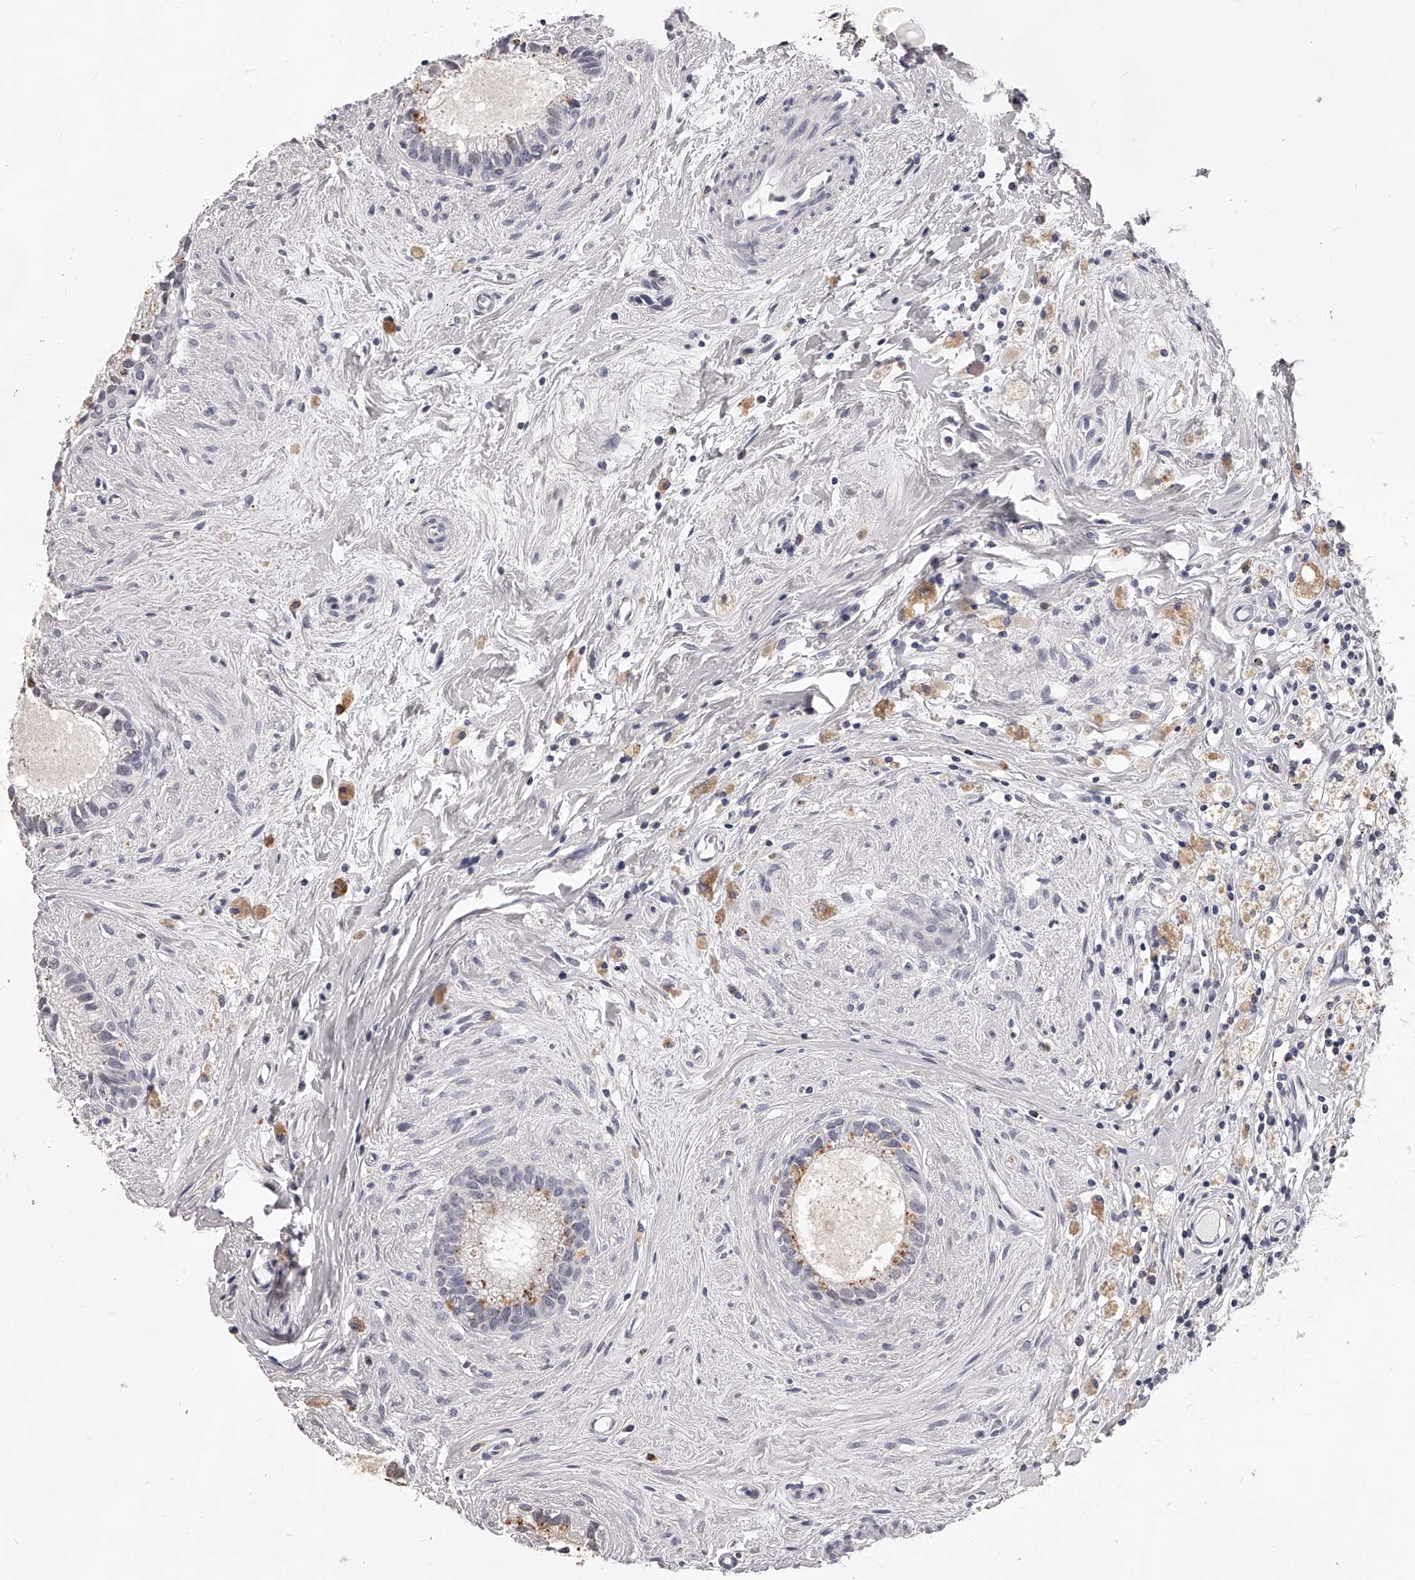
{"staining": {"intensity": "moderate", "quantity": "<25%", "location": "cytoplasmic/membranous"}, "tissue": "epididymis", "cell_type": "Glandular cells", "image_type": "normal", "snomed": [{"axis": "morphology", "description": "Normal tissue, NOS"}, {"axis": "topography", "description": "Epididymis"}], "caption": "This photomicrograph exhibits immunohistochemistry staining of normal epididymis, with low moderate cytoplasmic/membranous expression in about <25% of glandular cells.", "gene": "DMRT1", "patient": {"sex": "male", "age": 80}}